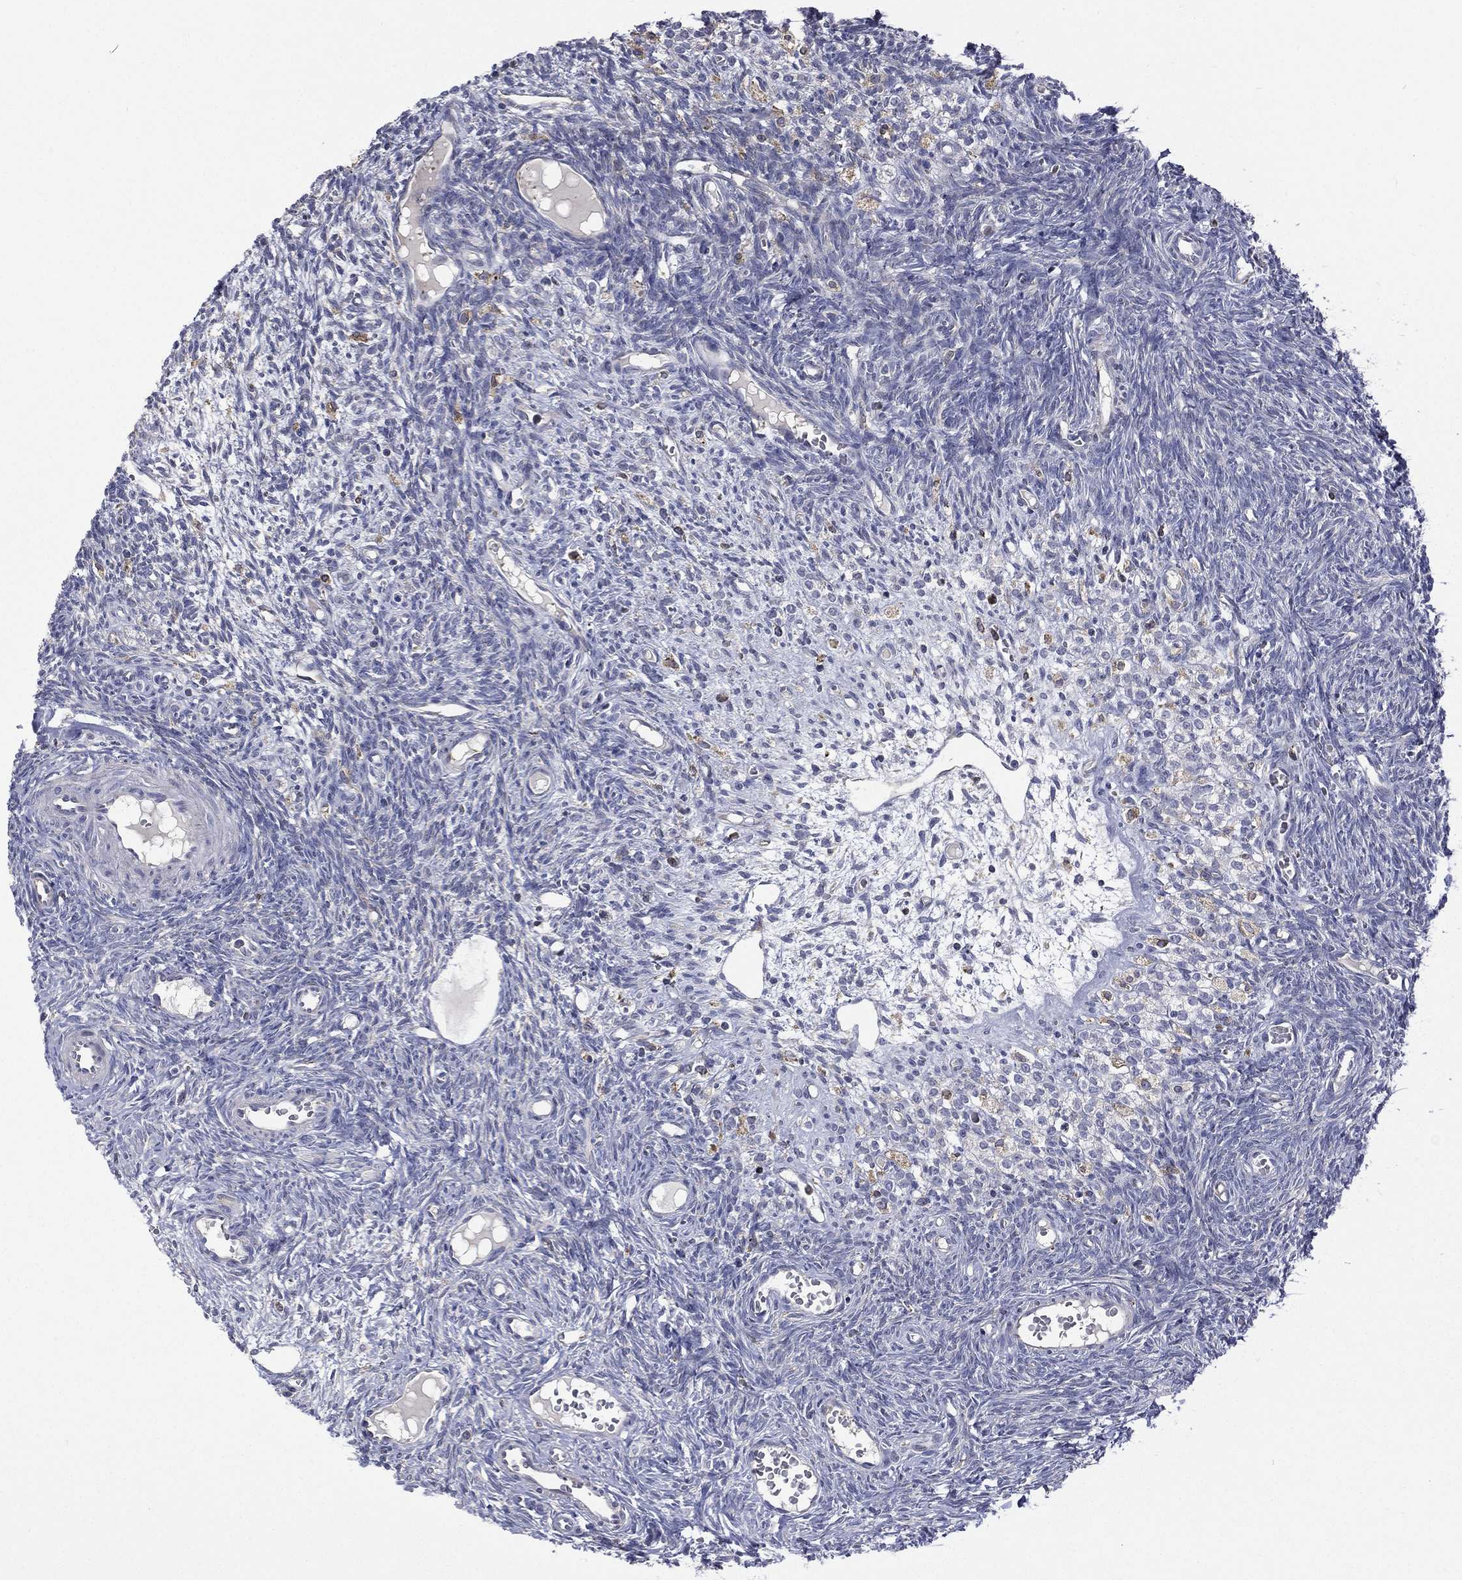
{"staining": {"intensity": "negative", "quantity": "none", "location": "none"}, "tissue": "ovary", "cell_type": "Follicle cells", "image_type": "normal", "snomed": [{"axis": "morphology", "description": "Normal tissue, NOS"}, {"axis": "topography", "description": "Ovary"}], "caption": "Immunohistochemical staining of normal human ovary reveals no significant positivity in follicle cells. (Brightfield microscopy of DAB (3,3'-diaminobenzidine) immunohistochemistry at high magnification).", "gene": "C20orf96", "patient": {"sex": "female", "age": 27}}